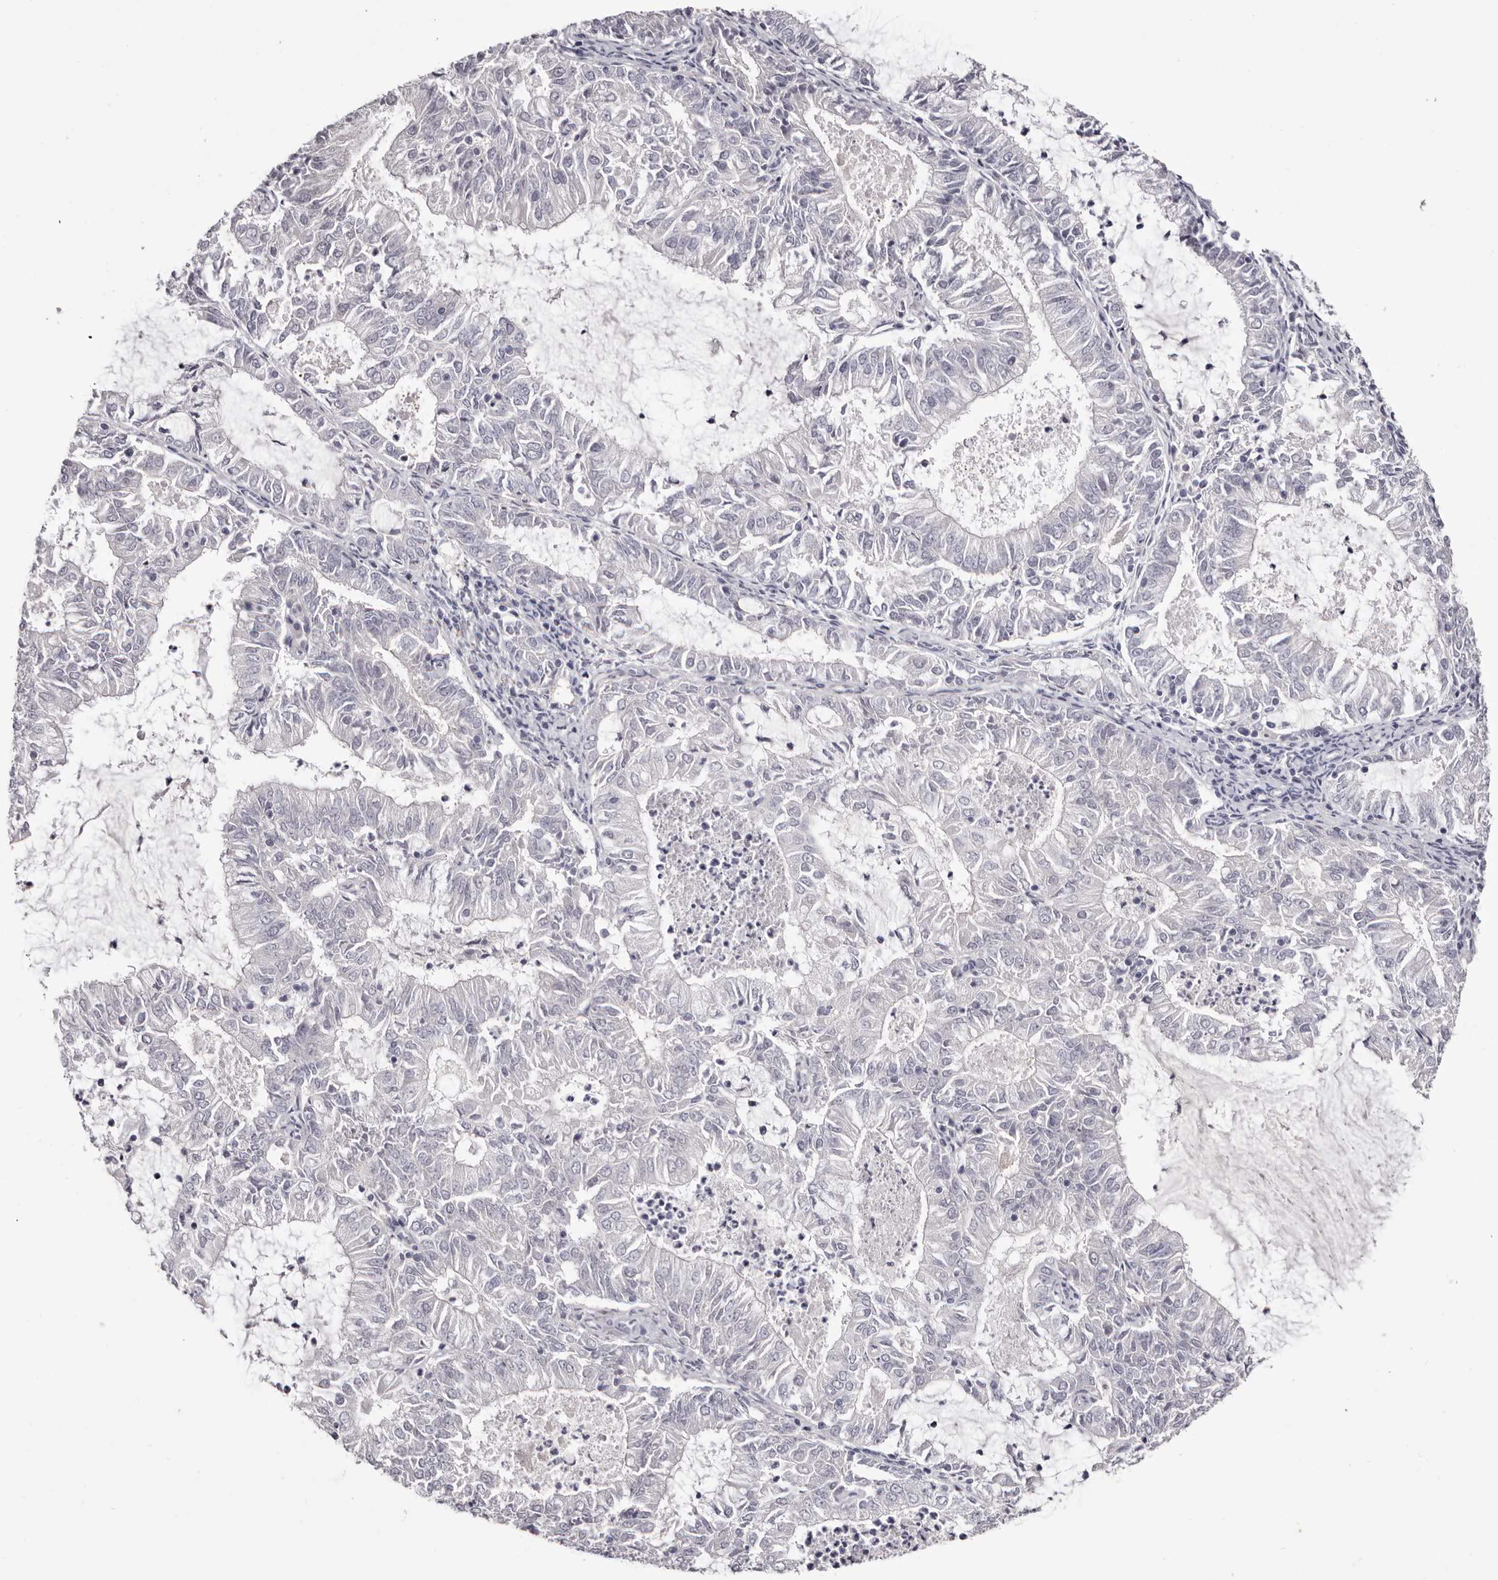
{"staining": {"intensity": "negative", "quantity": "none", "location": "none"}, "tissue": "endometrial cancer", "cell_type": "Tumor cells", "image_type": "cancer", "snomed": [{"axis": "morphology", "description": "Adenocarcinoma, NOS"}, {"axis": "topography", "description": "Endometrium"}], "caption": "The photomicrograph shows no significant staining in tumor cells of adenocarcinoma (endometrial).", "gene": "CA6", "patient": {"sex": "female", "age": 57}}